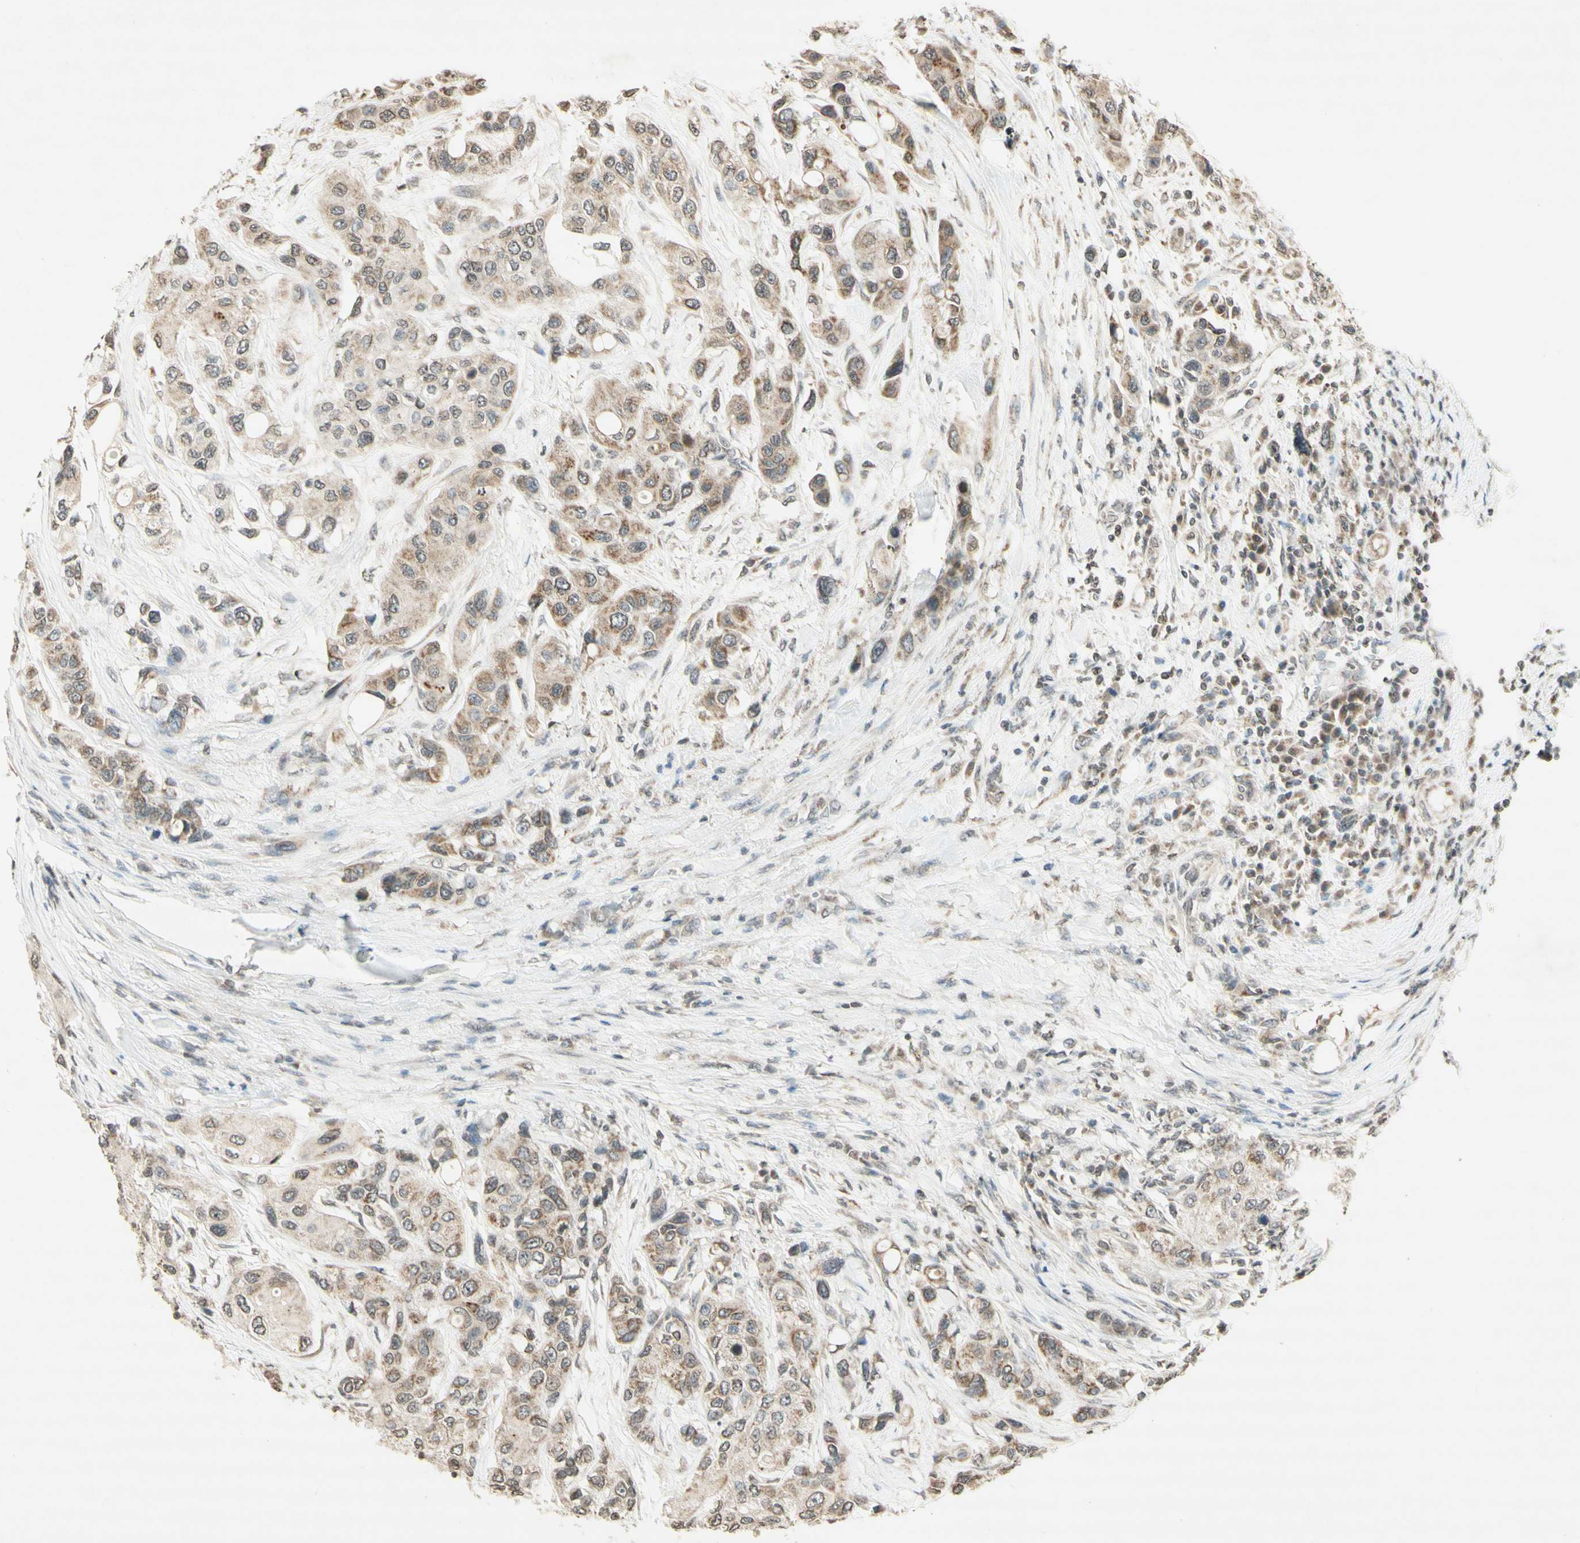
{"staining": {"intensity": "weak", "quantity": "25%-75%", "location": "cytoplasmic/membranous"}, "tissue": "urothelial cancer", "cell_type": "Tumor cells", "image_type": "cancer", "snomed": [{"axis": "morphology", "description": "Urothelial carcinoma, High grade"}, {"axis": "topography", "description": "Urinary bladder"}], "caption": "This photomicrograph displays IHC staining of human urothelial carcinoma (high-grade), with low weak cytoplasmic/membranous expression in about 25%-75% of tumor cells.", "gene": "CCNI", "patient": {"sex": "female", "age": 56}}